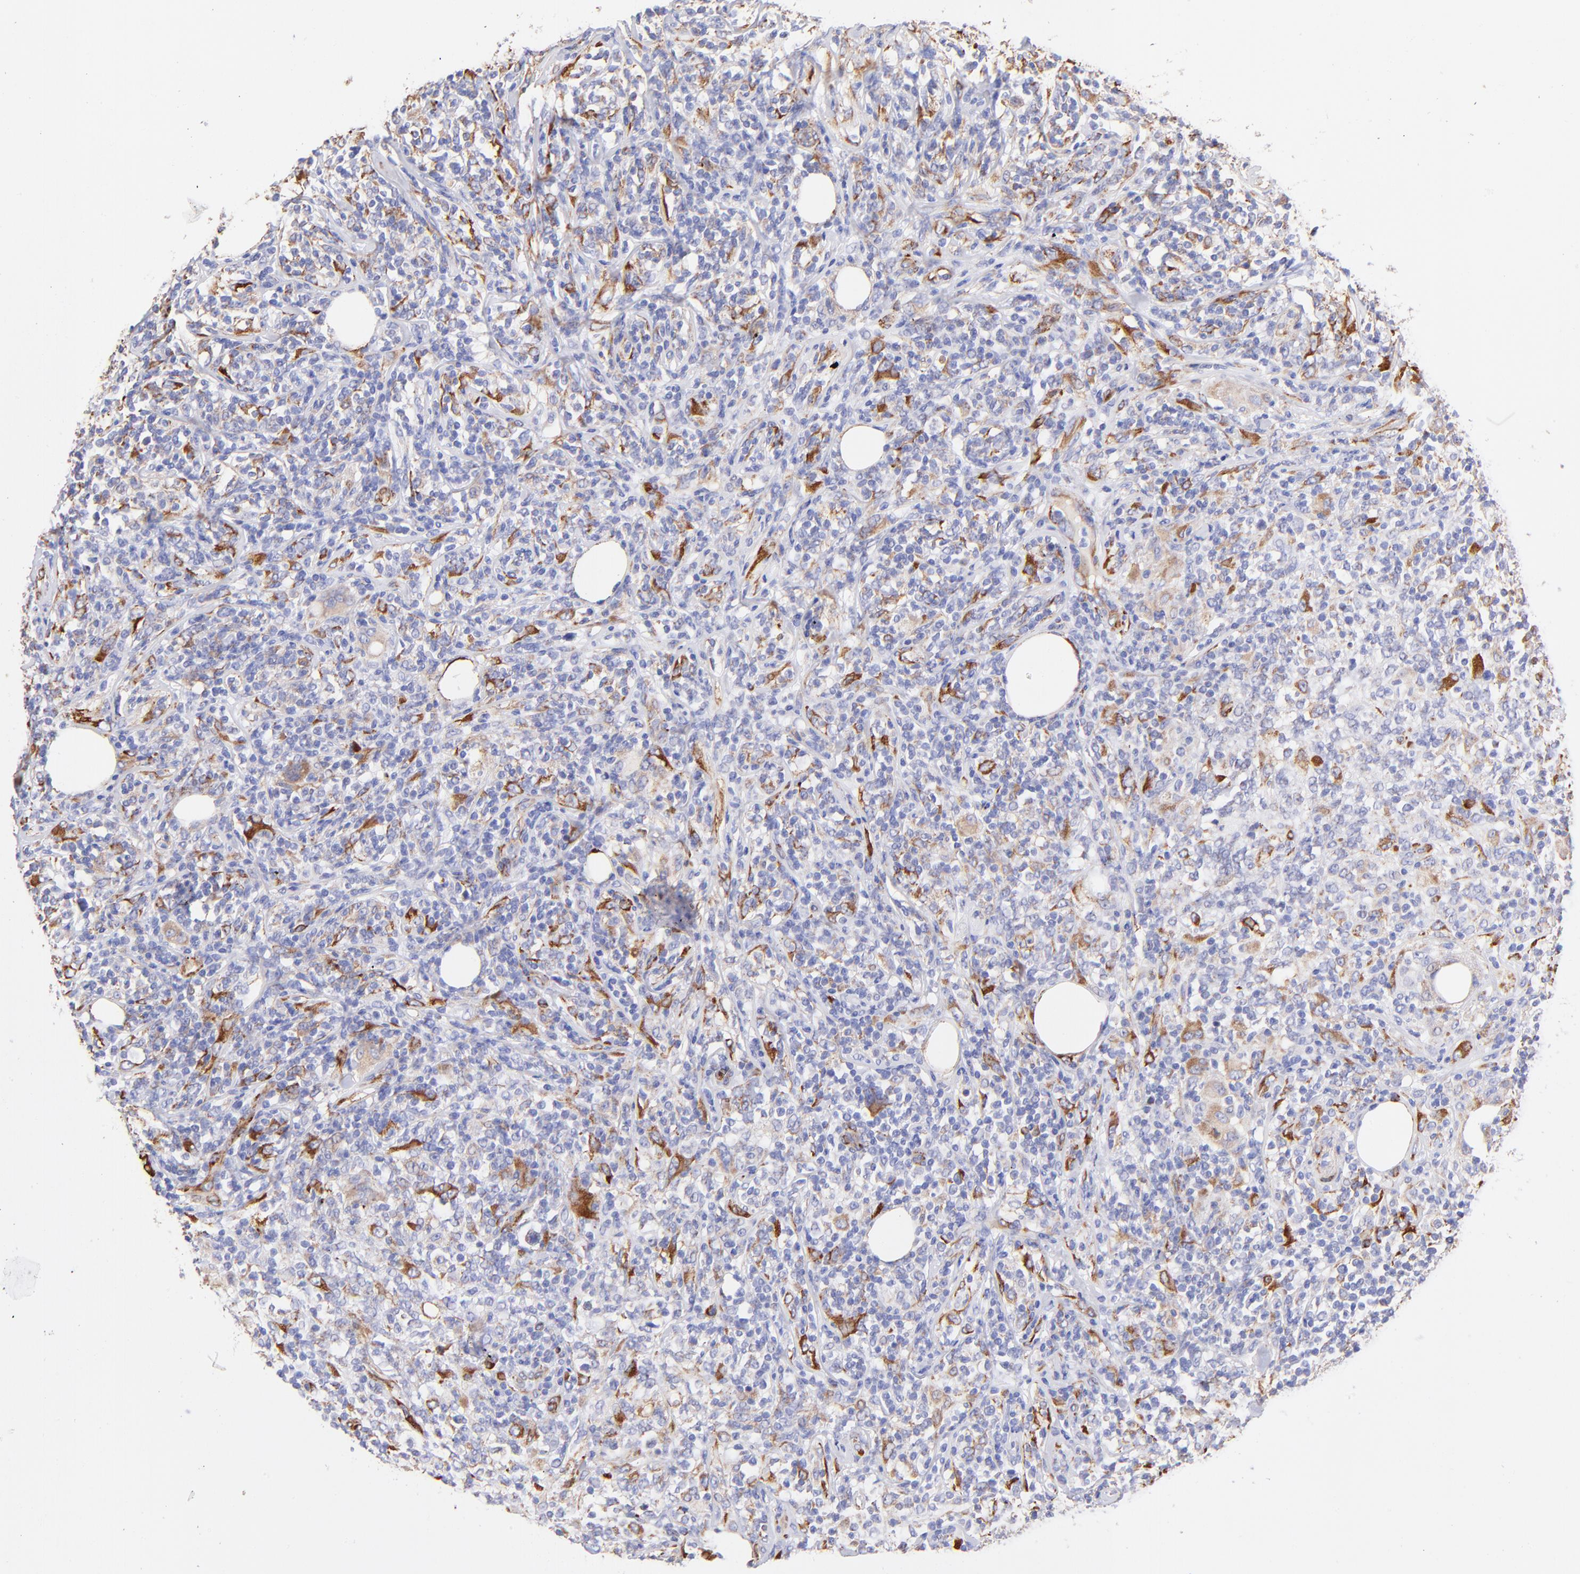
{"staining": {"intensity": "negative", "quantity": "none", "location": "none"}, "tissue": "lymphoma", "cell_type": "Tumor cells", "image_type": "cancer", "snomed": [{"axis": "morphology", "description": "Malignant lymphoma, non-Hodgkin's type, High grade"}, {"axis": "topography", "description": "Lymph node"}], "caption": "Immunohistochemistry photomicrograph of malignant lymphoma, non-Hodgkin's type (high-grade) stained for a protein (brown), which exhibits no positivity in tumor cells.", "gene": "SPARC", "patient": {"sex": "female", "age": 84}}